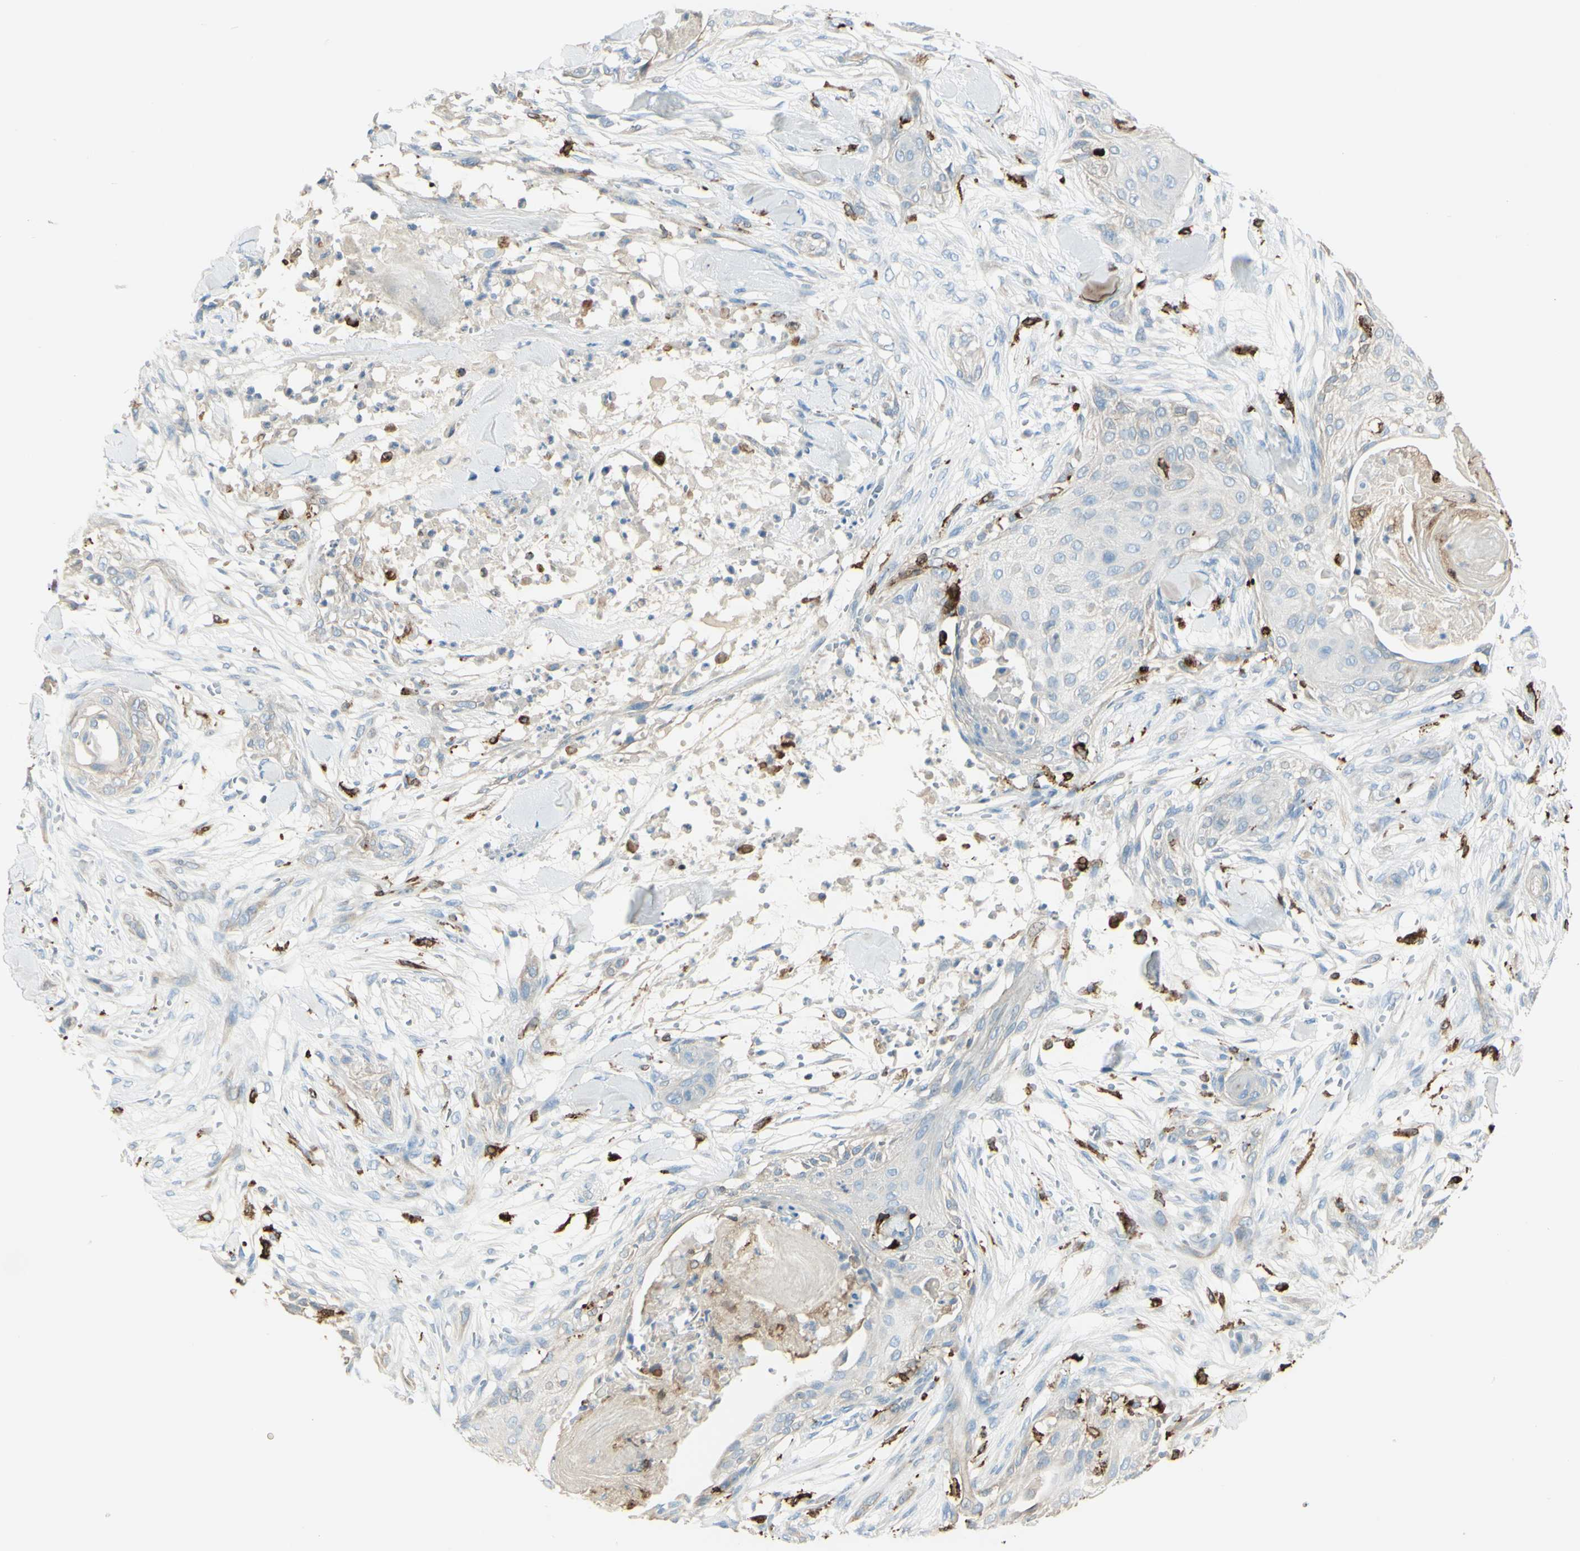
{"staining": {"intensity": "negative", "quantity": "none", "location": "none"}, "tissue": "skin cancer", "cell_type": "Tumor cells", "image_type": "cancer", "snomed": [{"axis": "morphology", "description": "Squamous cell carcinoma, NOS"}, {"axis": "topography", "description": "Skin"}], "caption": "IHC image of squamous cell carcinoma (skin) stained for a protein (brown), which demonstrates no staining in tumor cells. (DAB IHC with hematoxylin counter stain).", "gene": "CD74", "patient": {"sex": "female", "age": 59}}